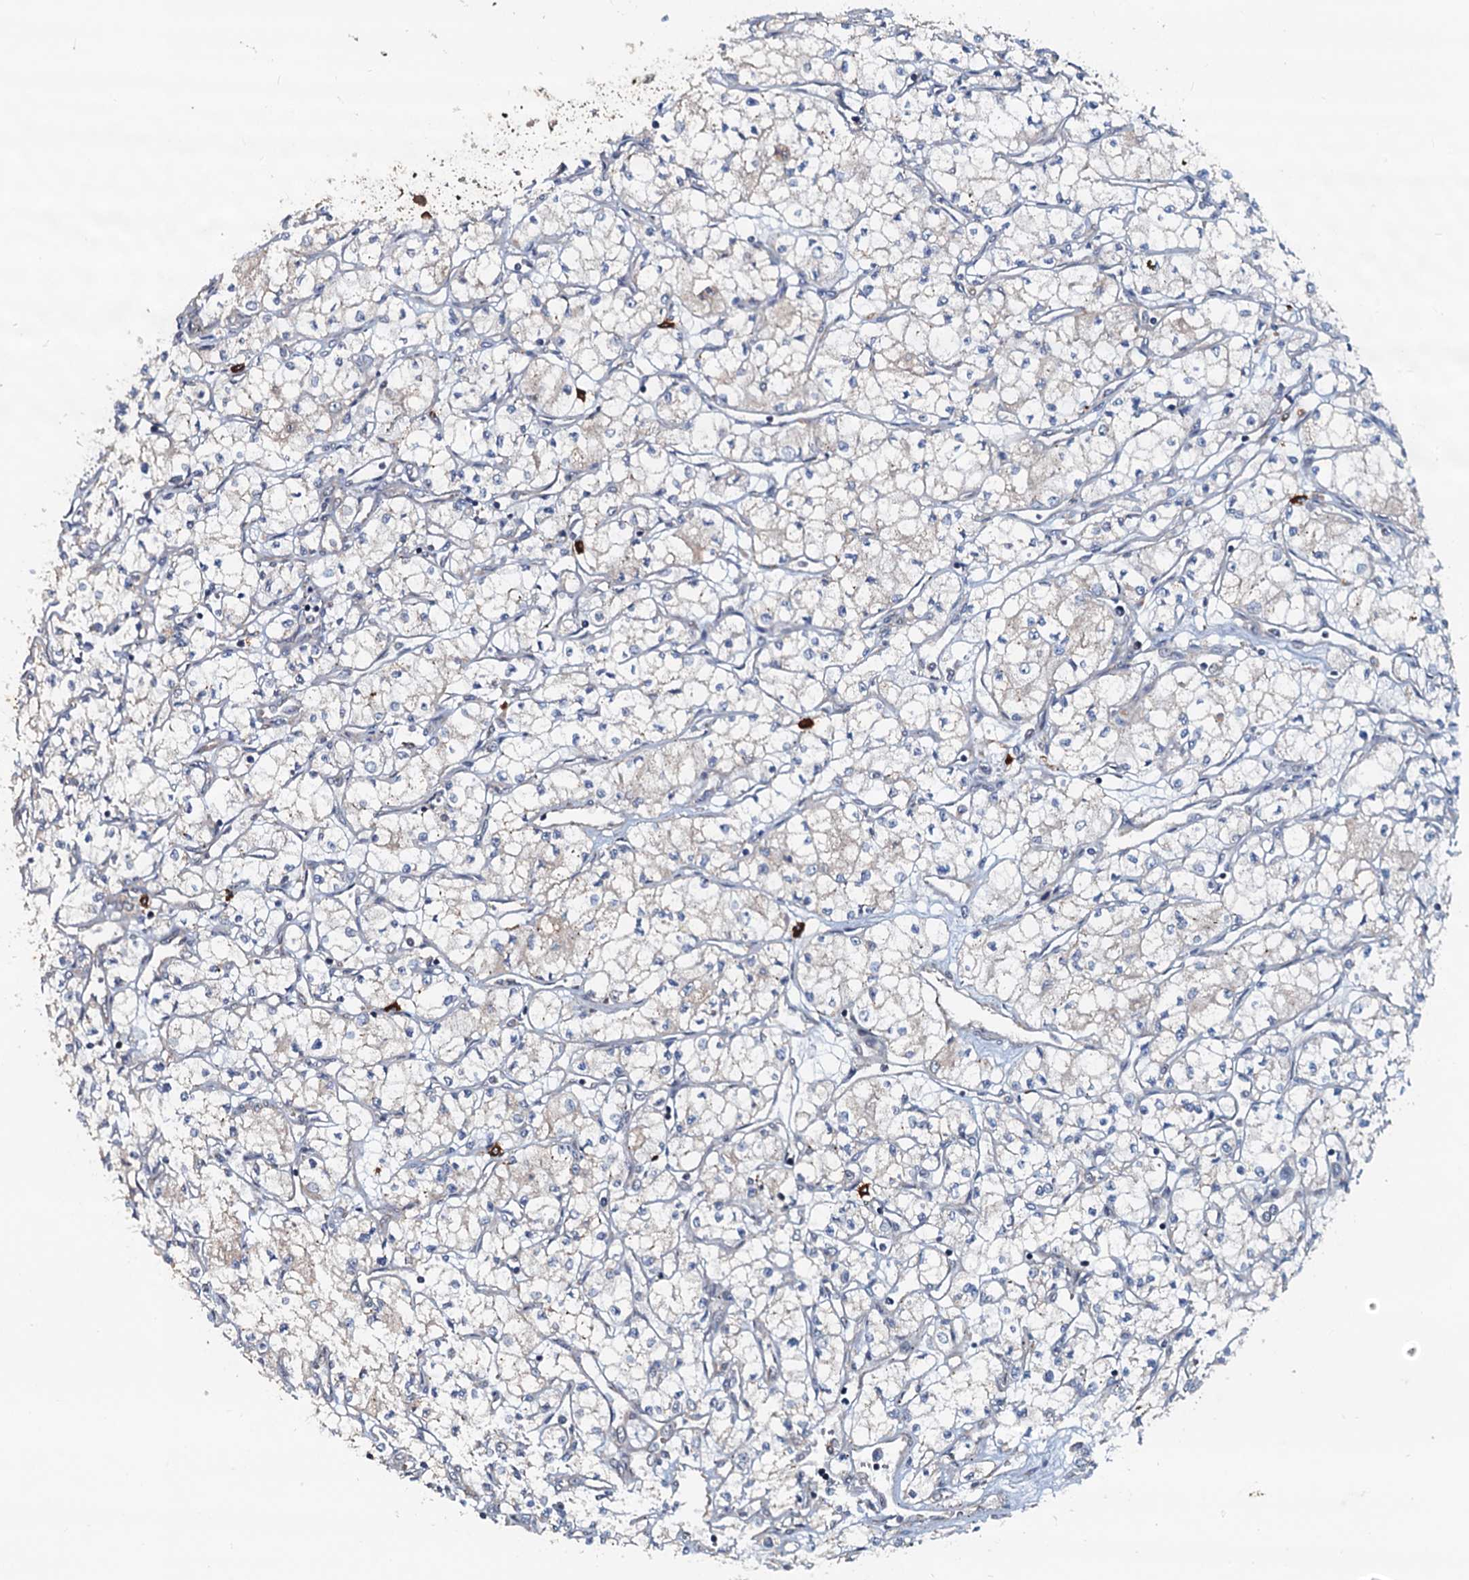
{"staining": {"intensity": "negative", "quantity": "none", "location": "none"}, "tissue": "renal cancer", "cell_type": "Tumor cells", "image_type": "cancer", "snomed": [{"axis": "morphology", "description": "Adenocarcinoma, NOS"}, {"axis": "topography", "description": "Kidney"}], "caption": "Tumor cells show no significant protein staining in renal cancer.", "gene": "AAGAB", "patient": {"sex": "male", "age": 59}}